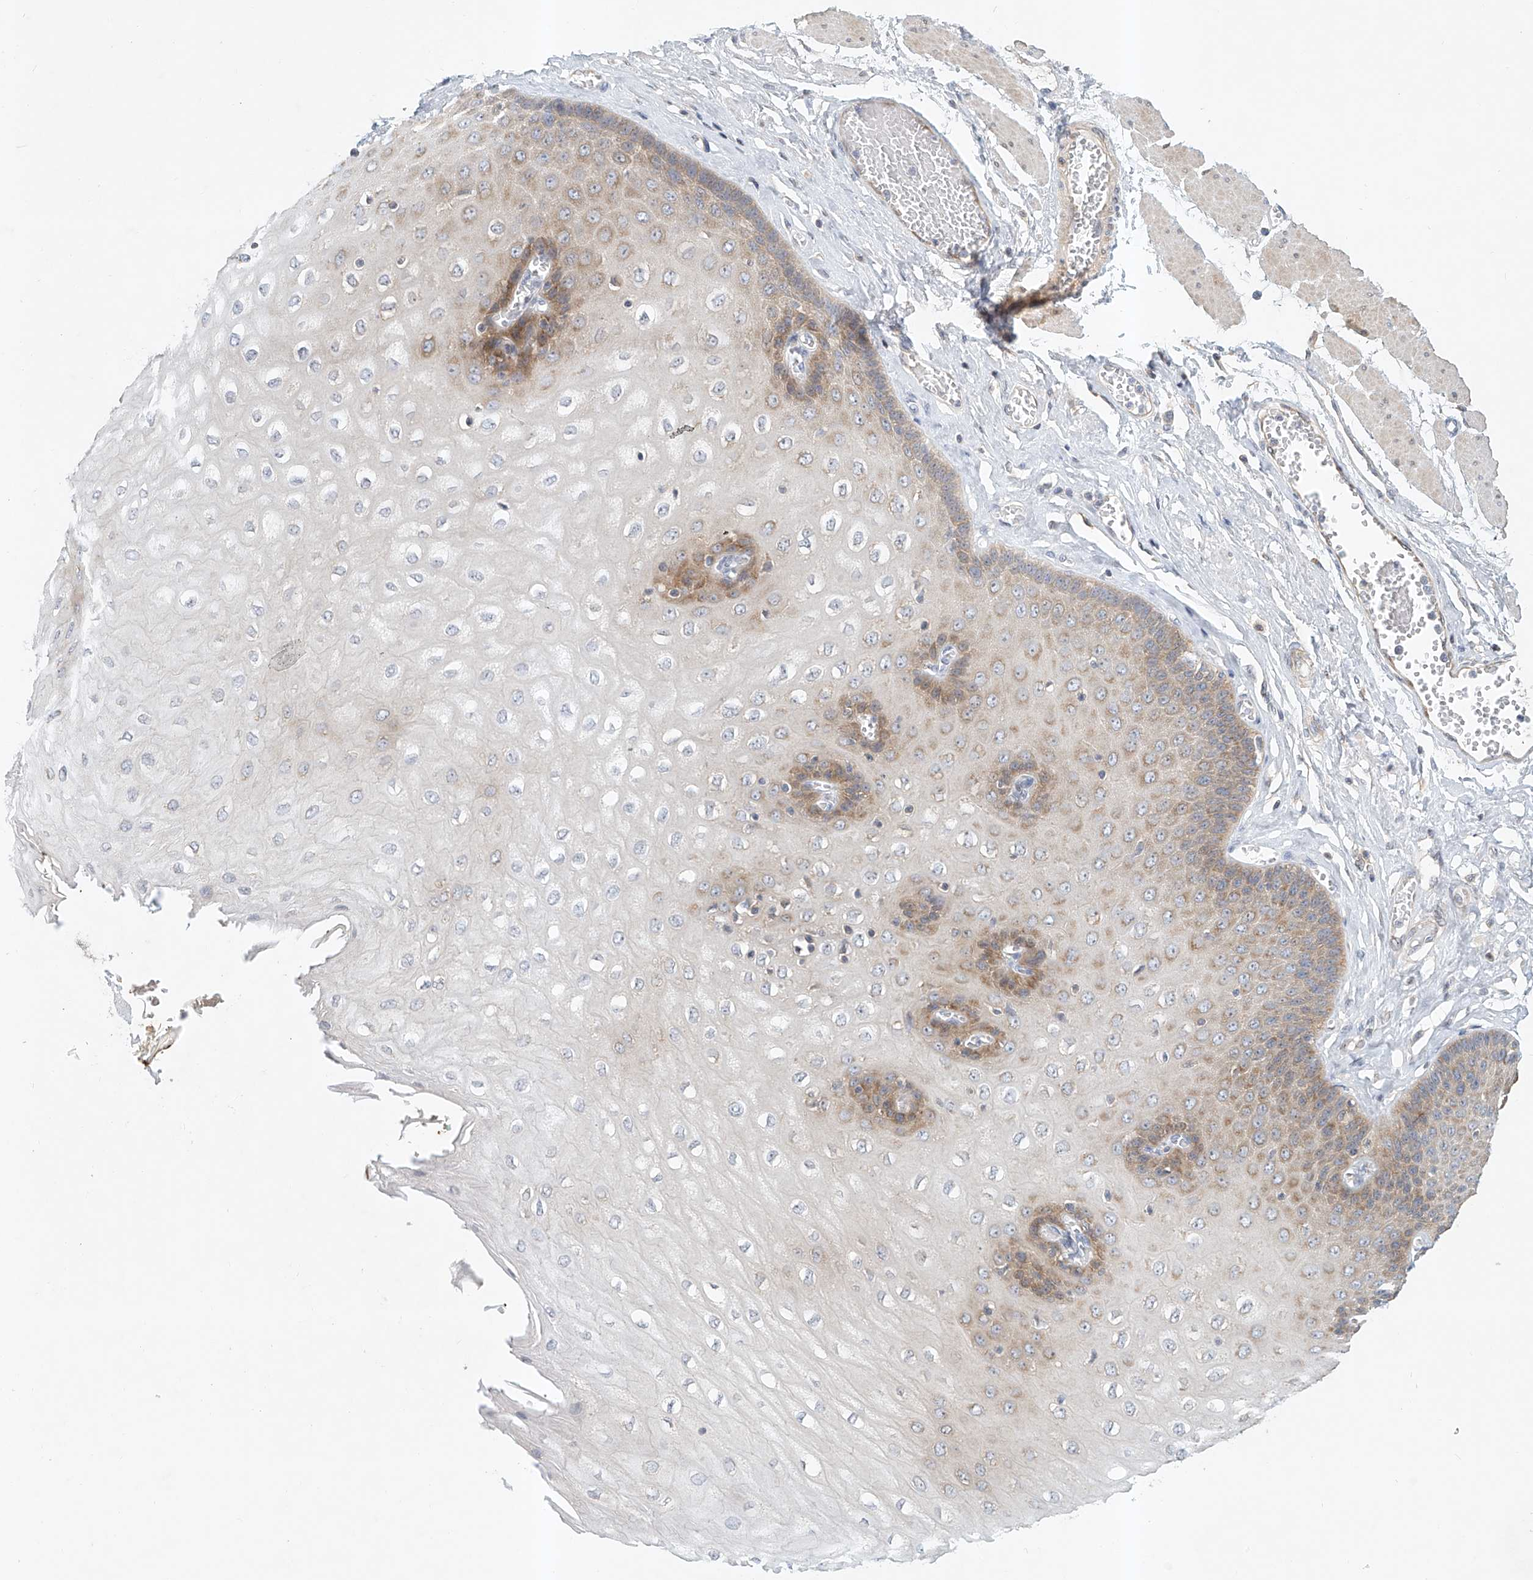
{"staining": {"intensity": "moderate", "quantity": "25%-75%", "location": "cytoplasmic/membranous"}, "tissue": "esophagus", "cell_type": "Squamous epithelial cells", "image_type": "normal", "snomed": [{"axis": "morphology", "description": "Normal tissue, NOS"}, {"axis": "topography", "description": "Esophagus"}], "caption": "This is an image of immunohistochemistry (IHC) staining of benign esophagus, which shows moderate expression in the cytoplasmic/membranous of squamous epithelial cells.", "gene": "CARMIL1", "patient": {"sex": "male", "age": 60}}